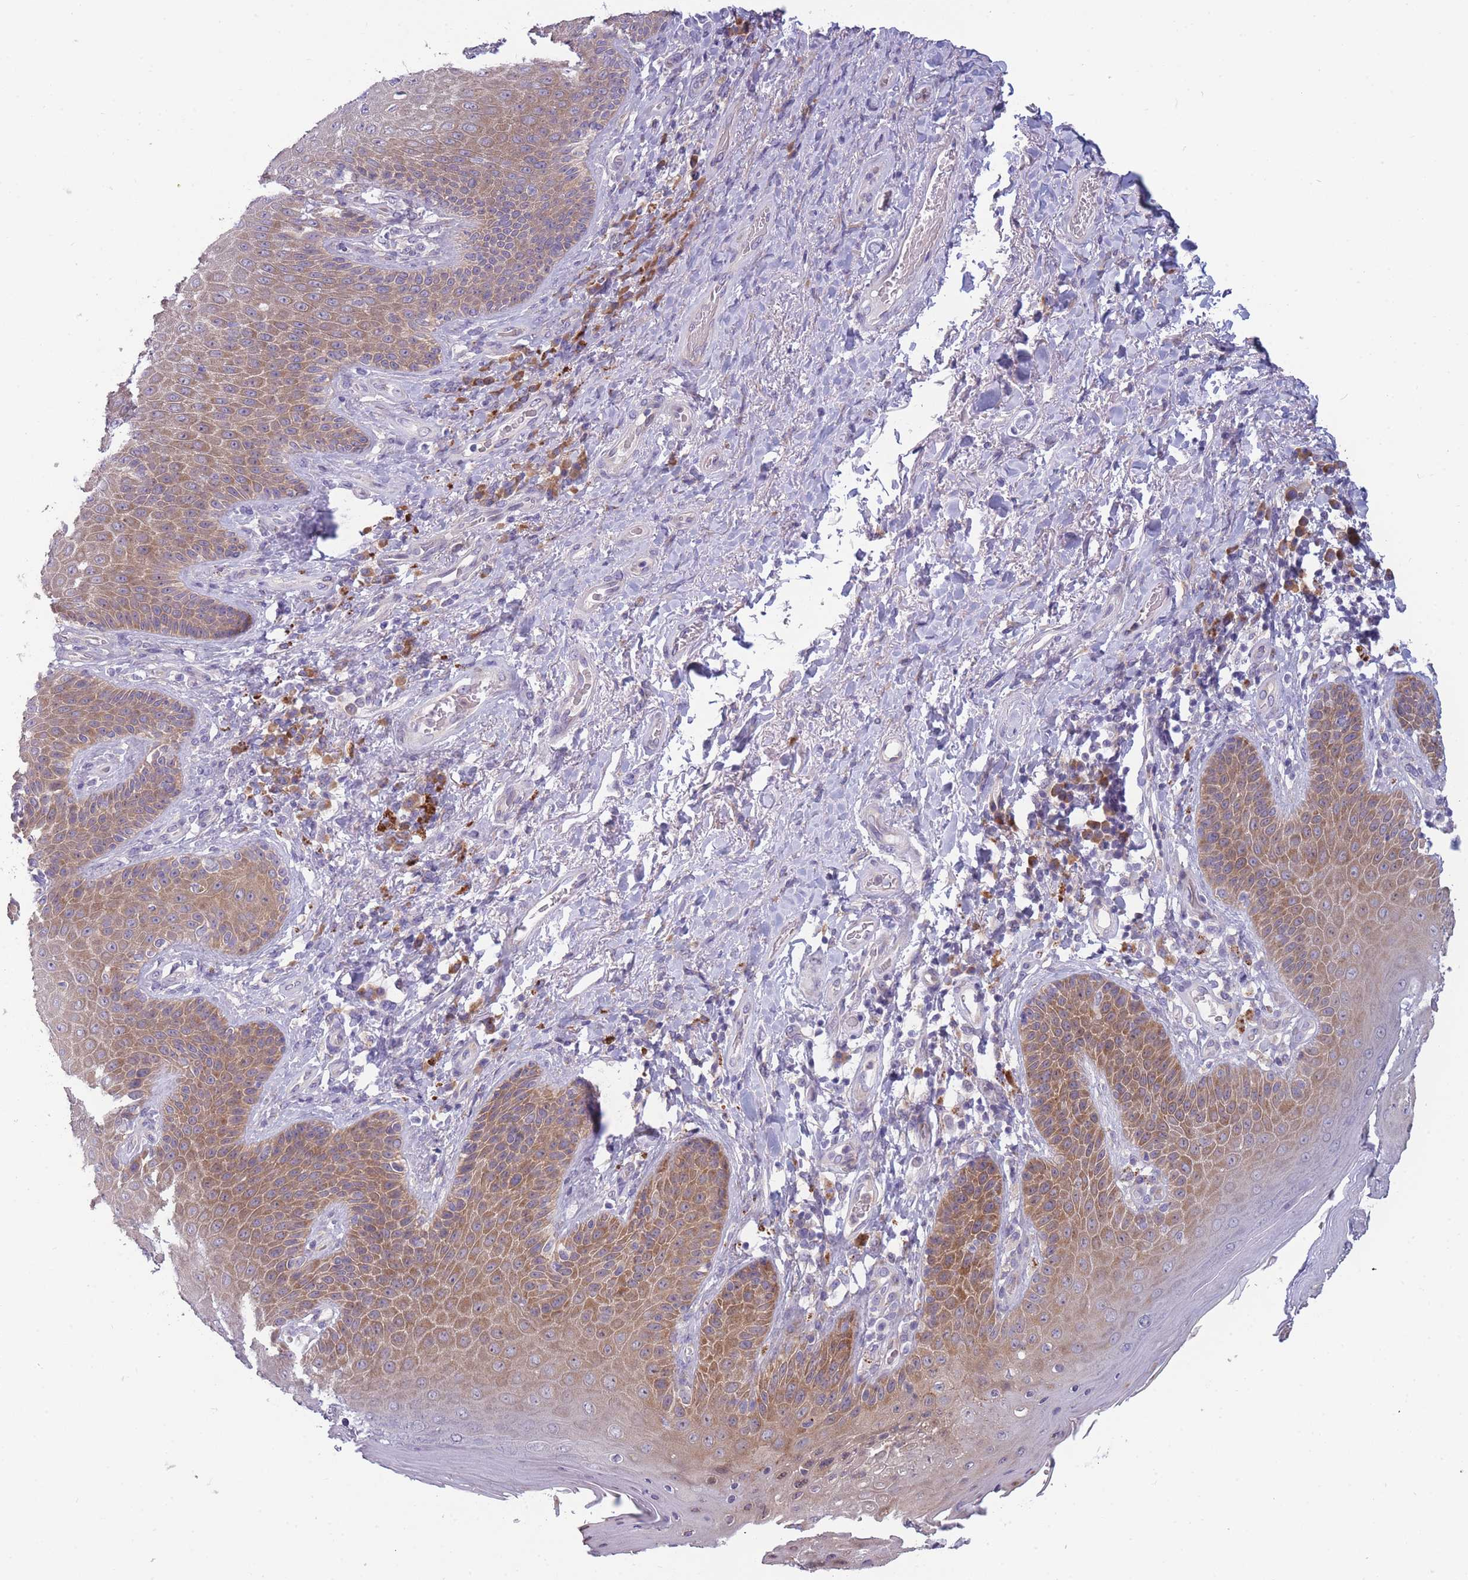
{"staining": {"intensity": "moderate", "quantity": ">75%", "location": "cytoplasmic/membranous"}, "tissue": "skin", "cell_type": "Epidermal cells", "image_type": "normal", "snomed": [{"axis": "morphology", "description": "Normal tissue, NOS"}, {"axis": "topography", "description": "Anal"}], "caption": "Immunohistochemical staining of unremarkable skin displays medium levels of moderate cytoplasmic/membranous staining in approximately >75% of epidermal cells.", "gene": "NDUFAF6", "patient": {"sex": "female", "age": 89}}